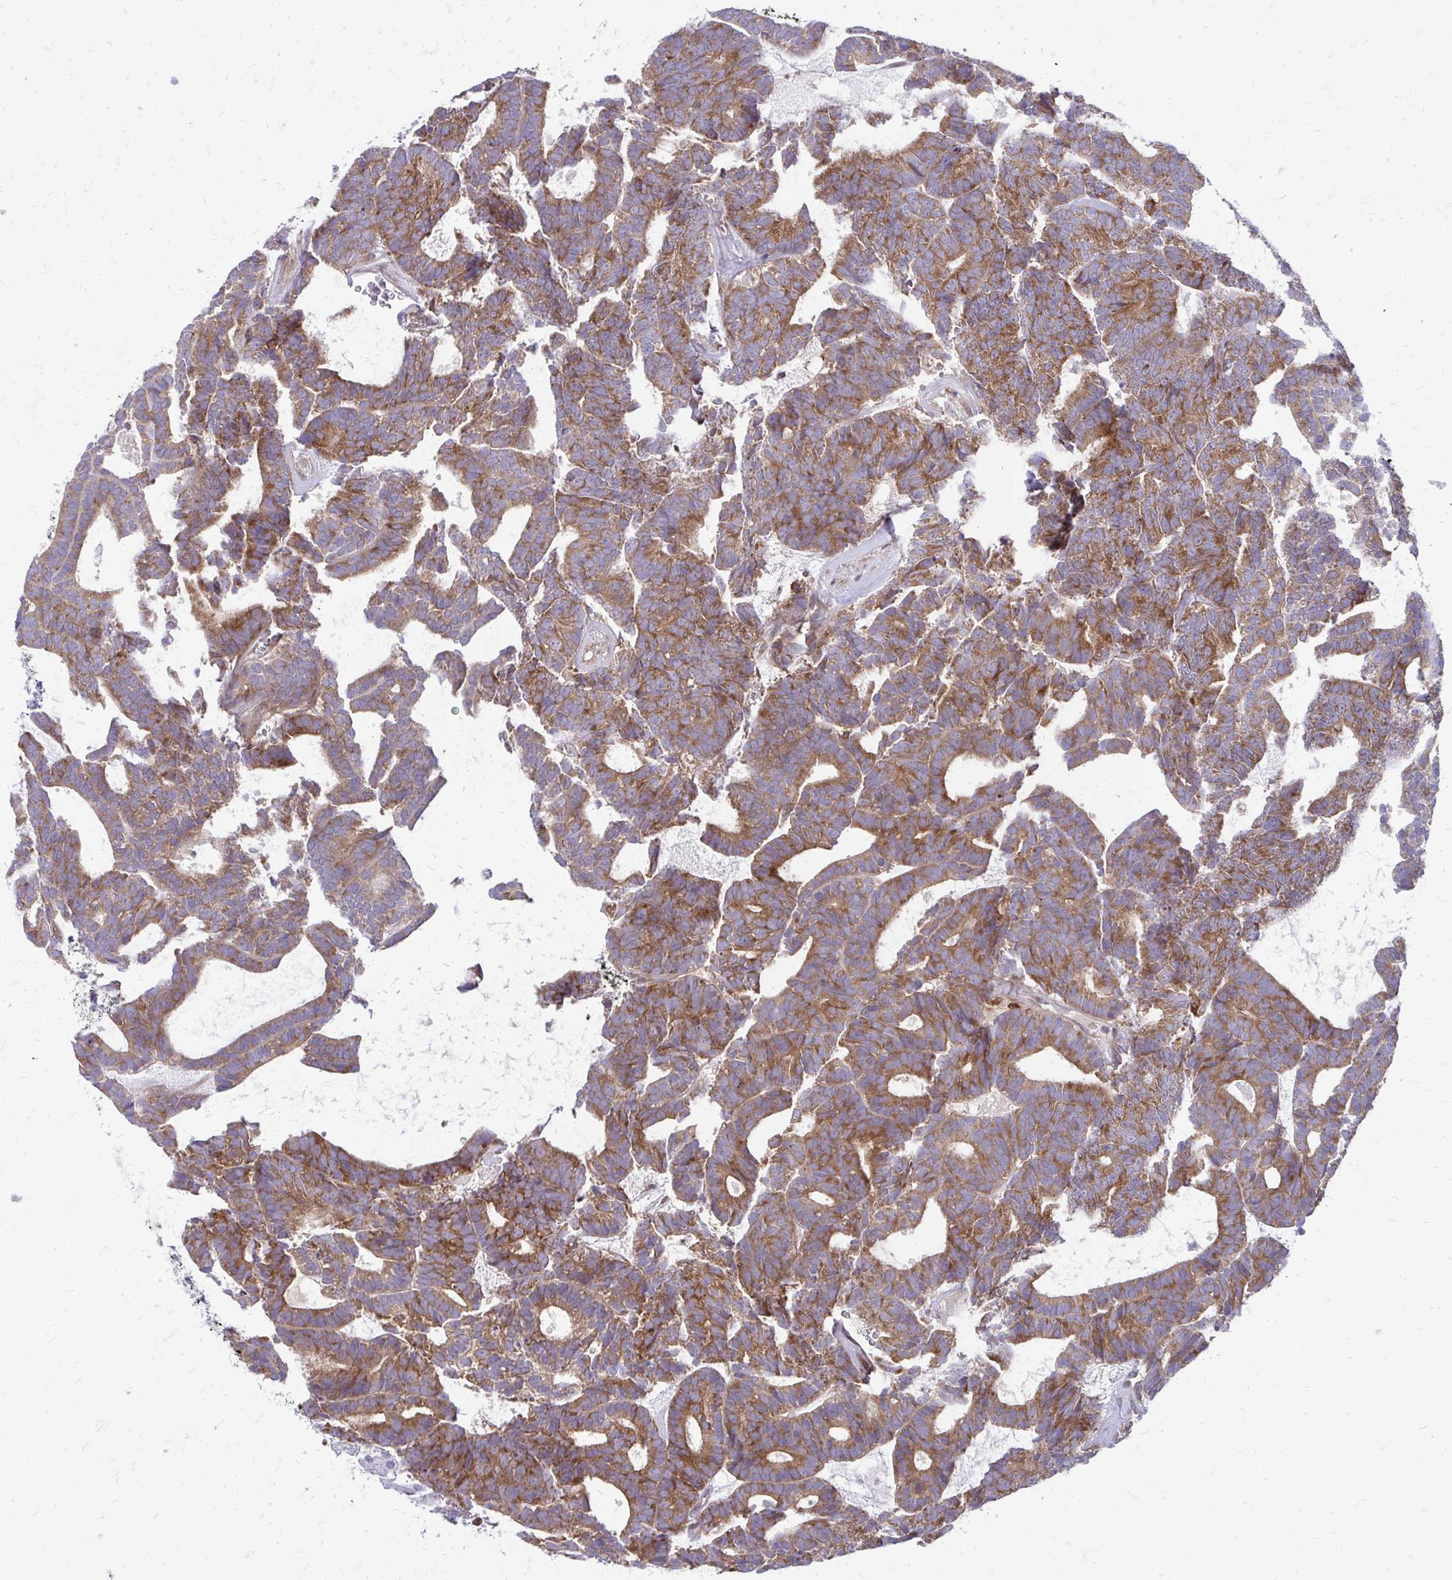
{"staining": {"intensity": "moderate", "quantity": ">75%", "location": "cytoplasmic/membranous"}, "tissue": "head and neck cancer", "cell_type": "Tumor cells", "image_type": "cancer", "snomed": [{"axis": "morphology", "description": "Adenocarcinoma, NOS"}, {"axis": "topography", "description": "Head-Neck"}], "caption": "A histopathology image showing moderate cytoplasmic/membranous positivity in about >75% of tumor cells in head and neck adenocarcinoma, as visualized by brown immunohistochemical staining.", "gene": "ASAP1", "patient": {"sex": "female", "age": 81}}